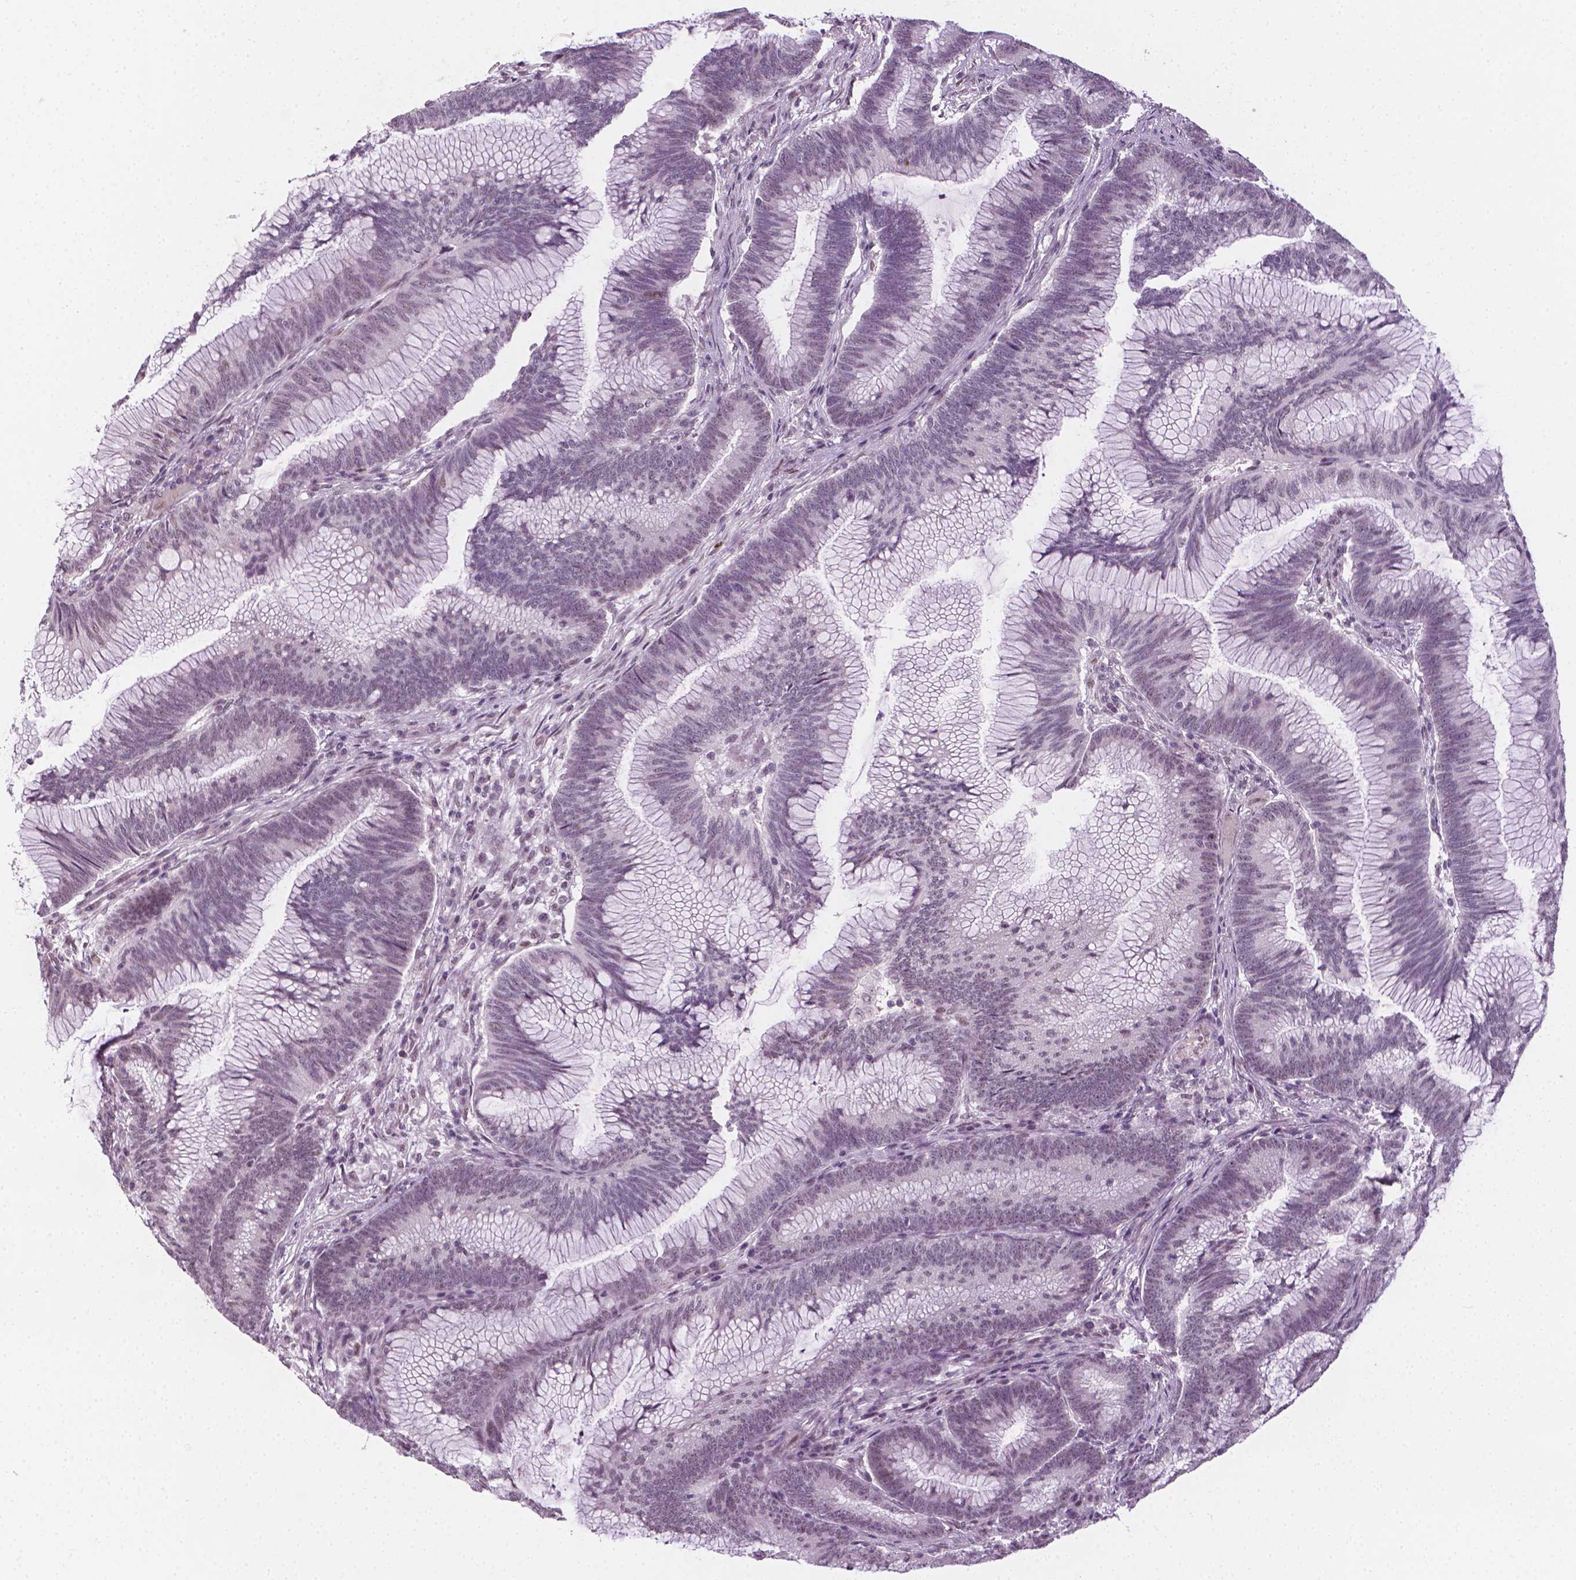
{"staining": {"intensity": "weak", "quantity": "<25%", "location": "nuclear"}, "tissue": "colorectal cancer", "cell_type": "Tumor cells", "image_type": "cancer", "snomed": [{"axis": "morphology", "description": "Adenocarcinoma, NOS"}, {"axis": "topography", "description": "Colon"}], "caption": "Micrograph shows no protein staining in tumor cells of adenocarcinoma (colorectal) tissue.", "gene": "CDKN1C", "patient": {"sex": "female", "age": 78}}